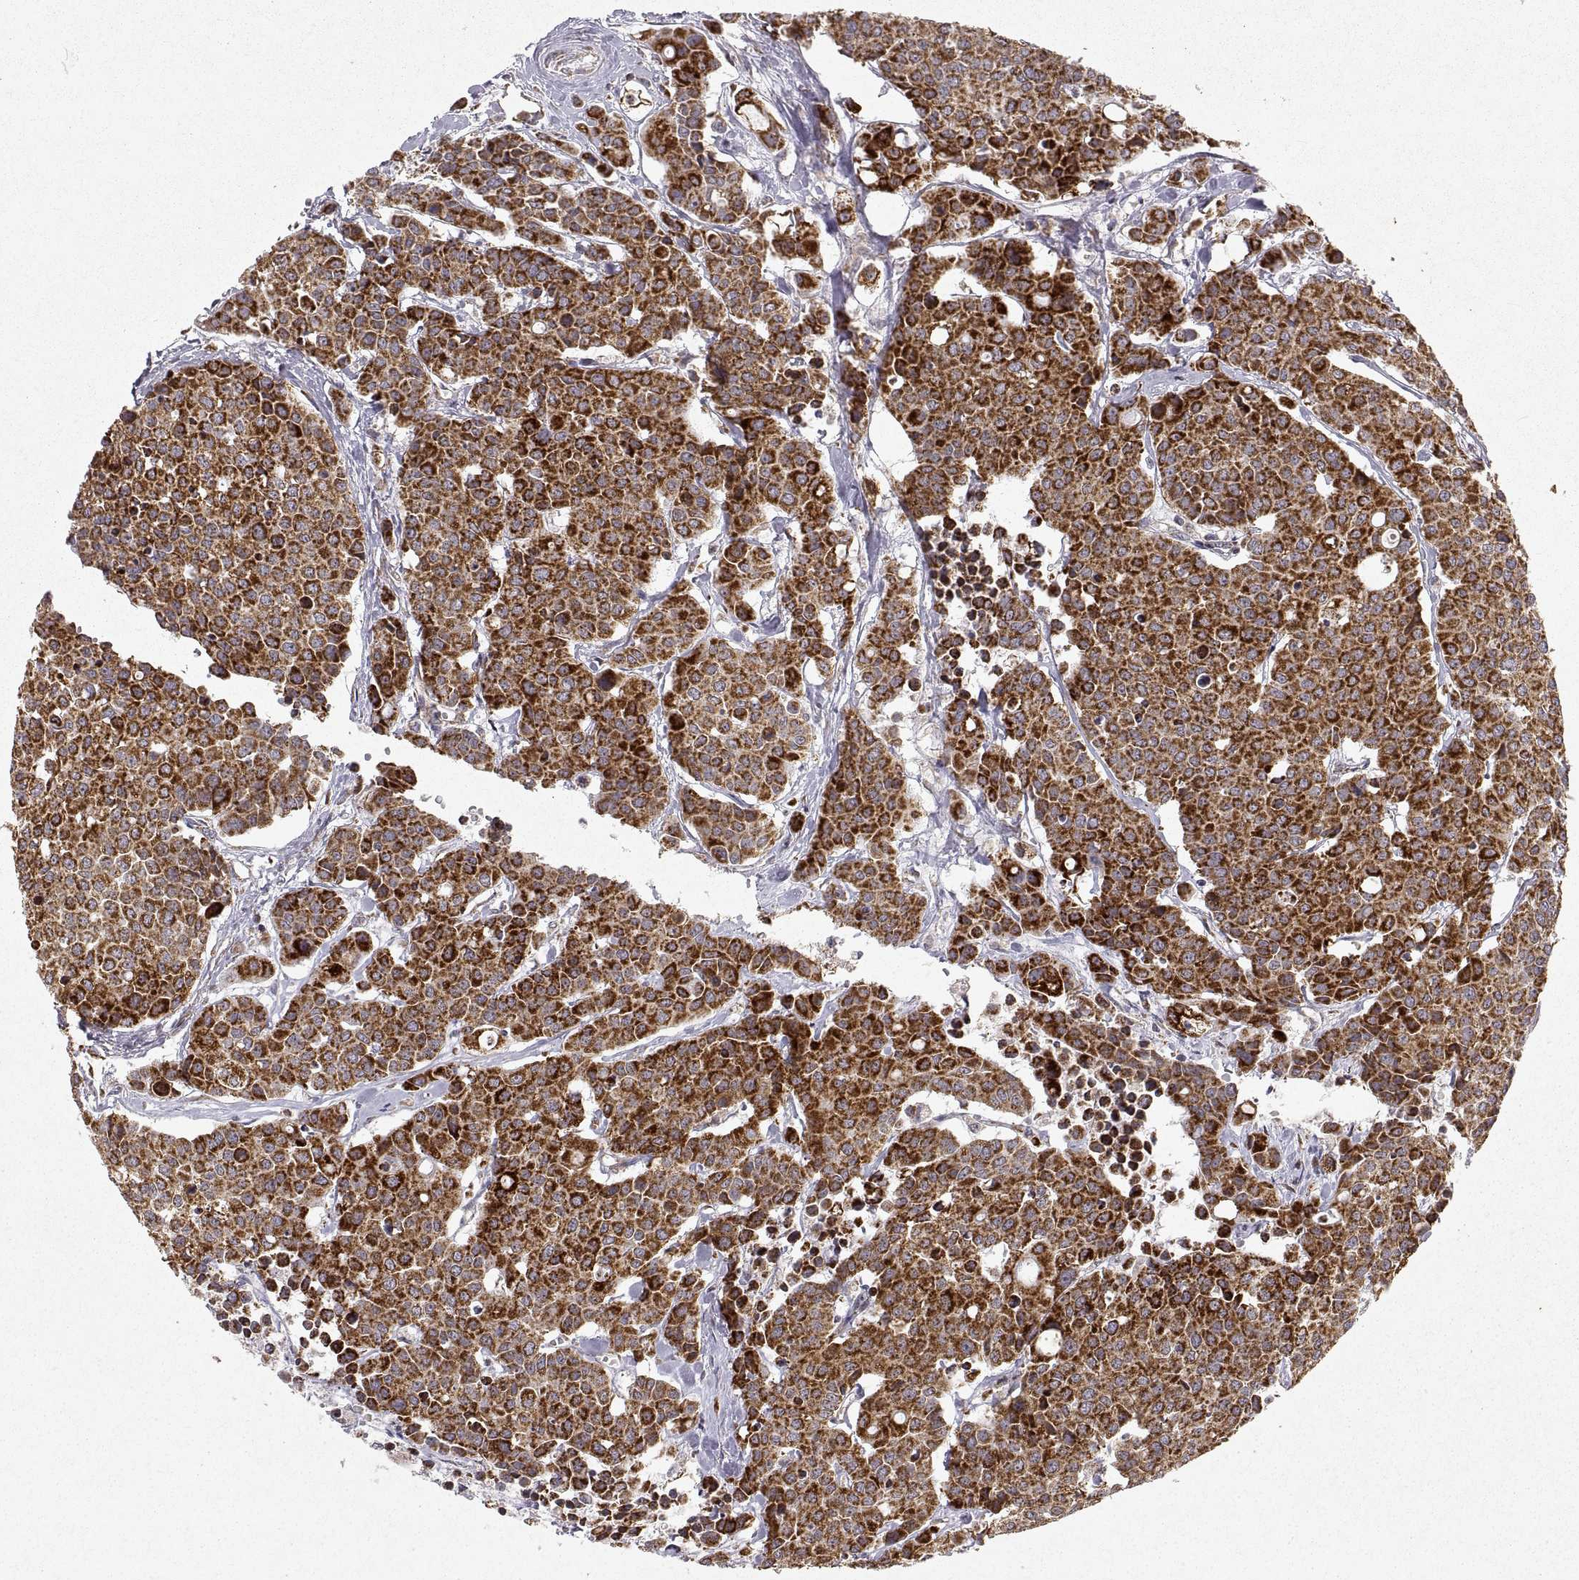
{"staining": {"intensity": "strong", "quantity": "25%-75%", "location": "cytoplasmic/membranous"}, "tissue": "carcinoid", "cell_type": "Tumor cells", "image_type": "cancer", "snomed": [{"axis": "morphology", "description": "Carcinoid, malignant, NOS"}, {"axis": "topography", "description": "Colon"}], "caption": "Carcinoid stained with a protein marker displays strong staining in tumor cells.", "gene": "MANBAL", "patient": {"sex": "male", "age": 81}}